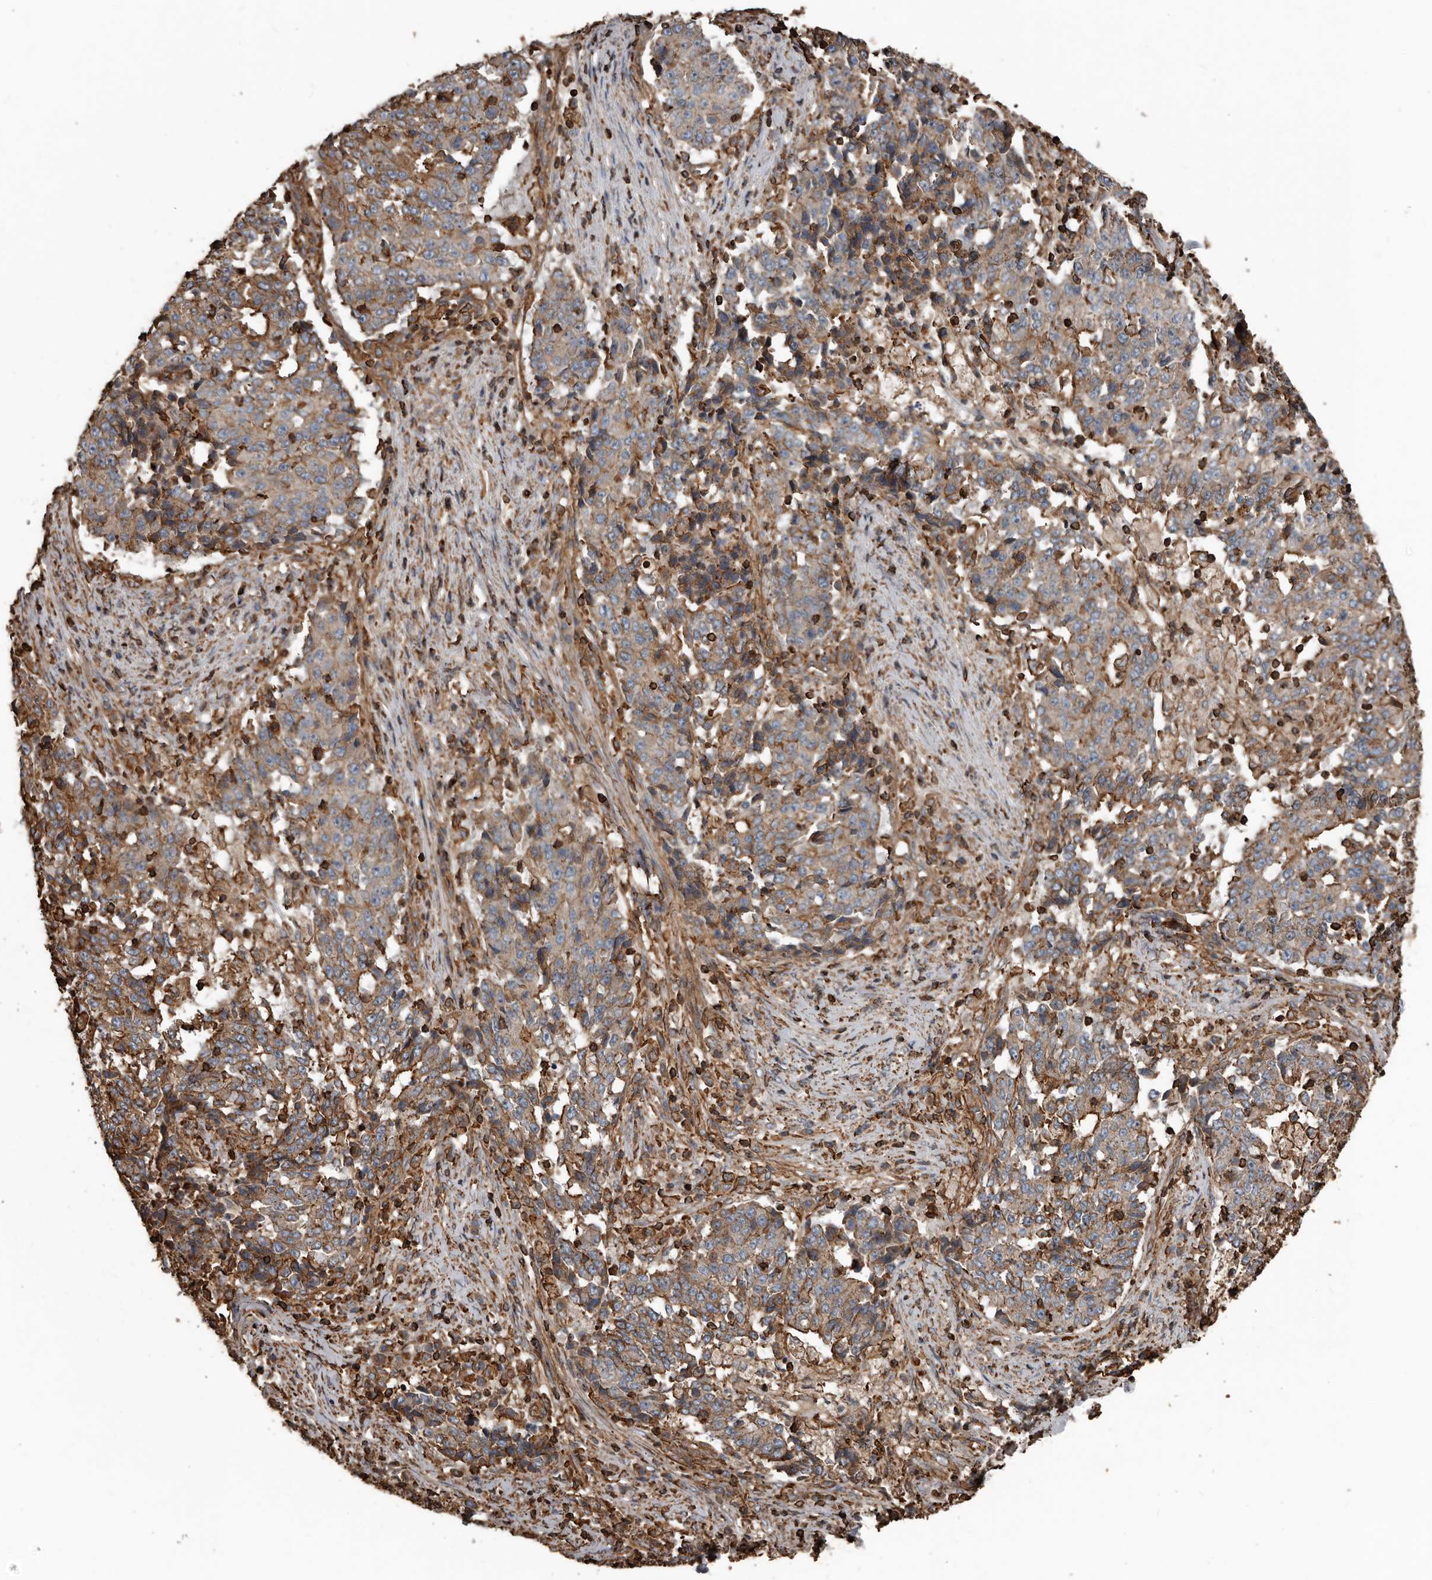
{"staining": {"intensity": "strong", "quantity": "<25%", "location": "cytoplasmic/membranous"}, "tissue": "stomach cancer", "cell_type": "Tumor cells", "image_type": "cancer", "snomed": [{"axis": "morphology", "description": "Adenocarcinoma, NOS"}, {"axis": "topography", "description": "Stomach"}], "caption": "Adenocarcinoma (stomach) stained with a brown dye demonstrates strong cytoplasmic/membranous positive staining in about <25% of tumor cells.", "gene": "DENND6B", "patient": {"sex": "male", "age": 59}}